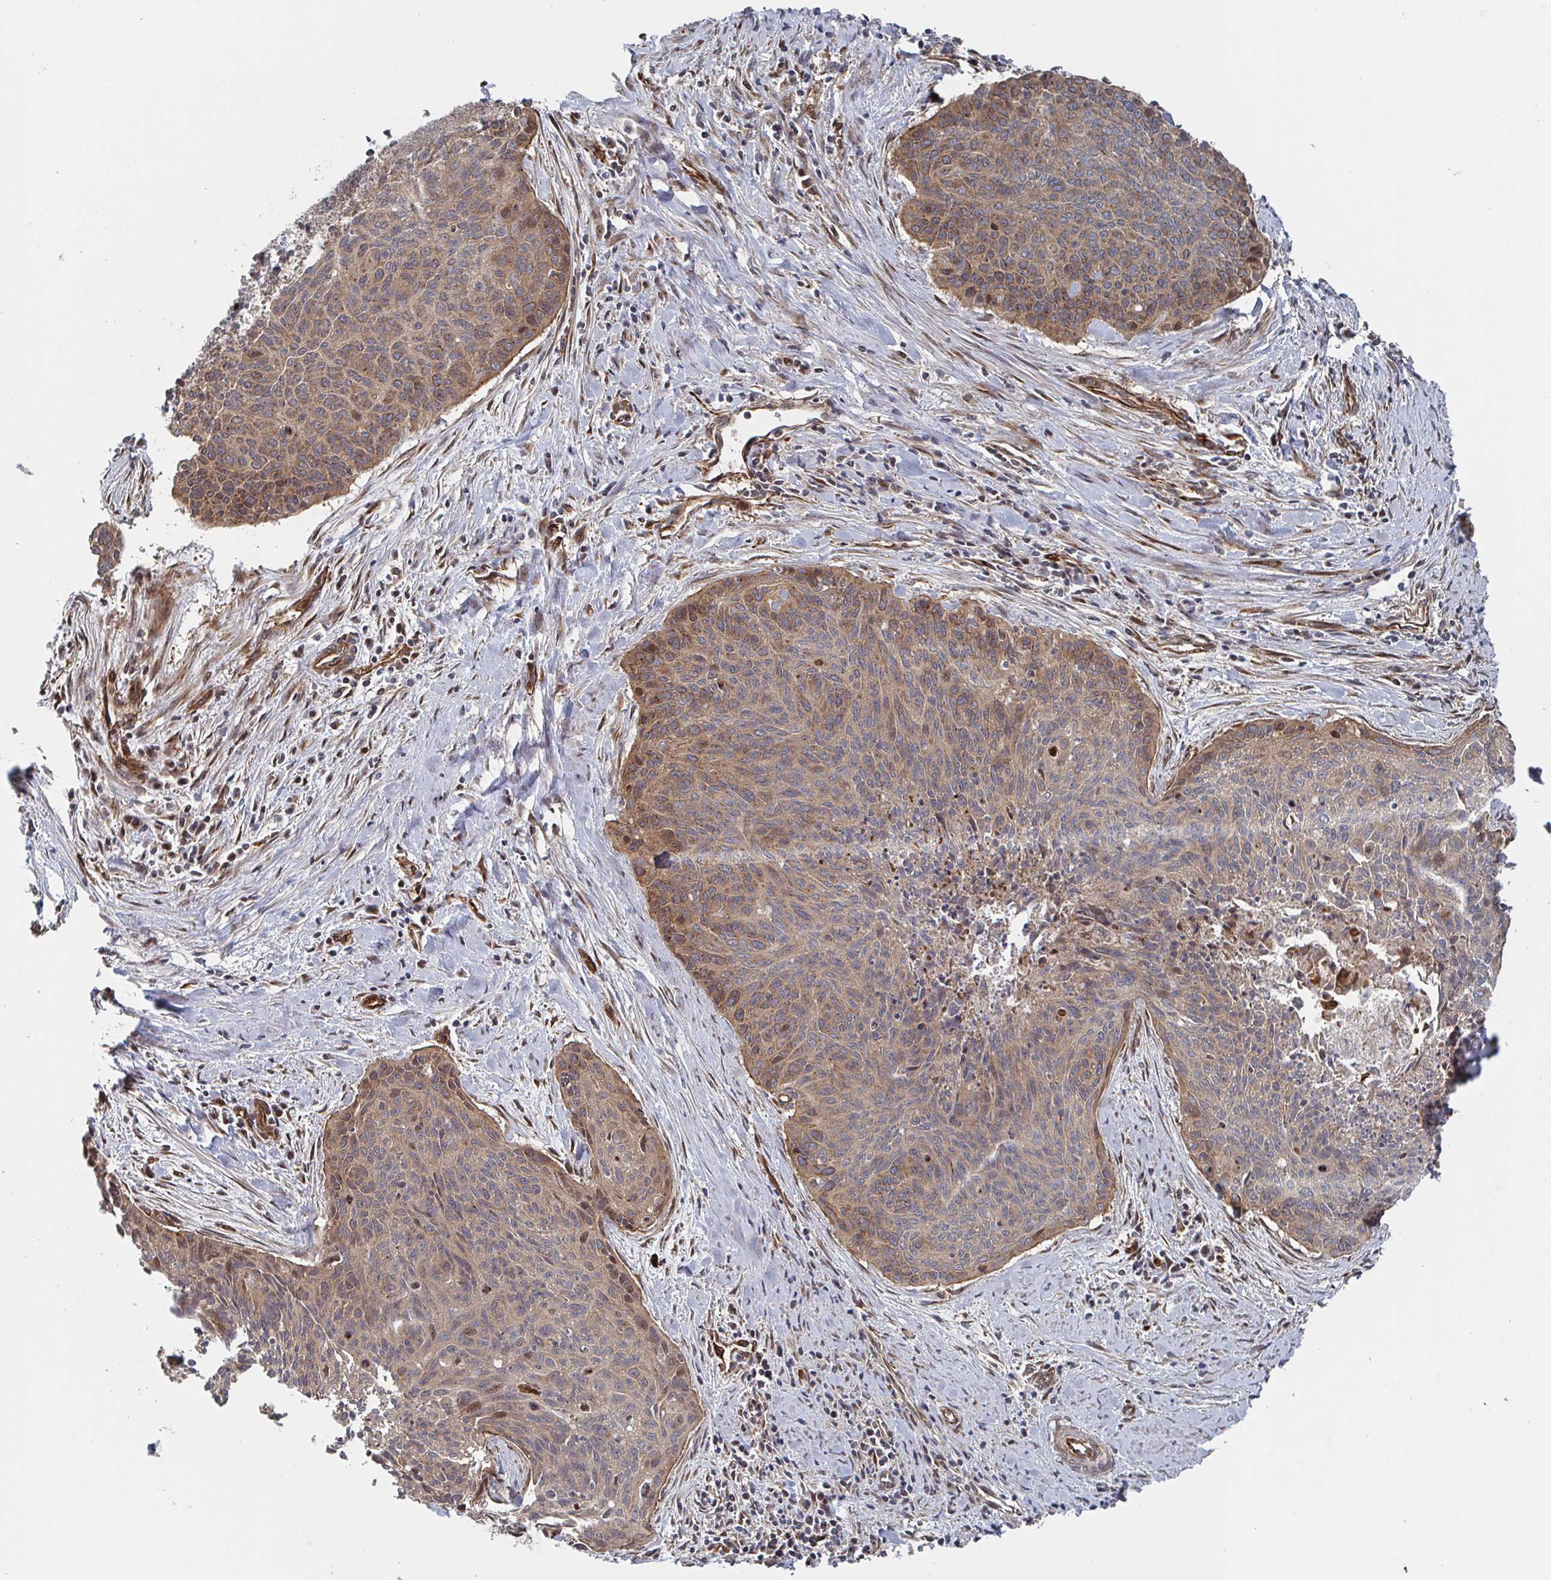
{"staining": {"intensity": "moderate", "quantity": ">75%", "location": "cytoplasmic/membranous"}, "tissue": "cervical cancer", "cell_type": "Tumor cells", "image_type": "cancer", "snomed": [{"axis": "morphology", "description": "Squamous cell carcinoma, NOS"}, {"axis": "topography", "description": "Cervix"}], "caption": "Cervical cancer (squamous cell carcinoma) tissue demonstrates moderate cytoplasmic/membranous expression in about >75% of tumor cells, visualized by immunohistochemistry.", "gene": "DVL3", "patient": {"sex": "female", "age": 55}}